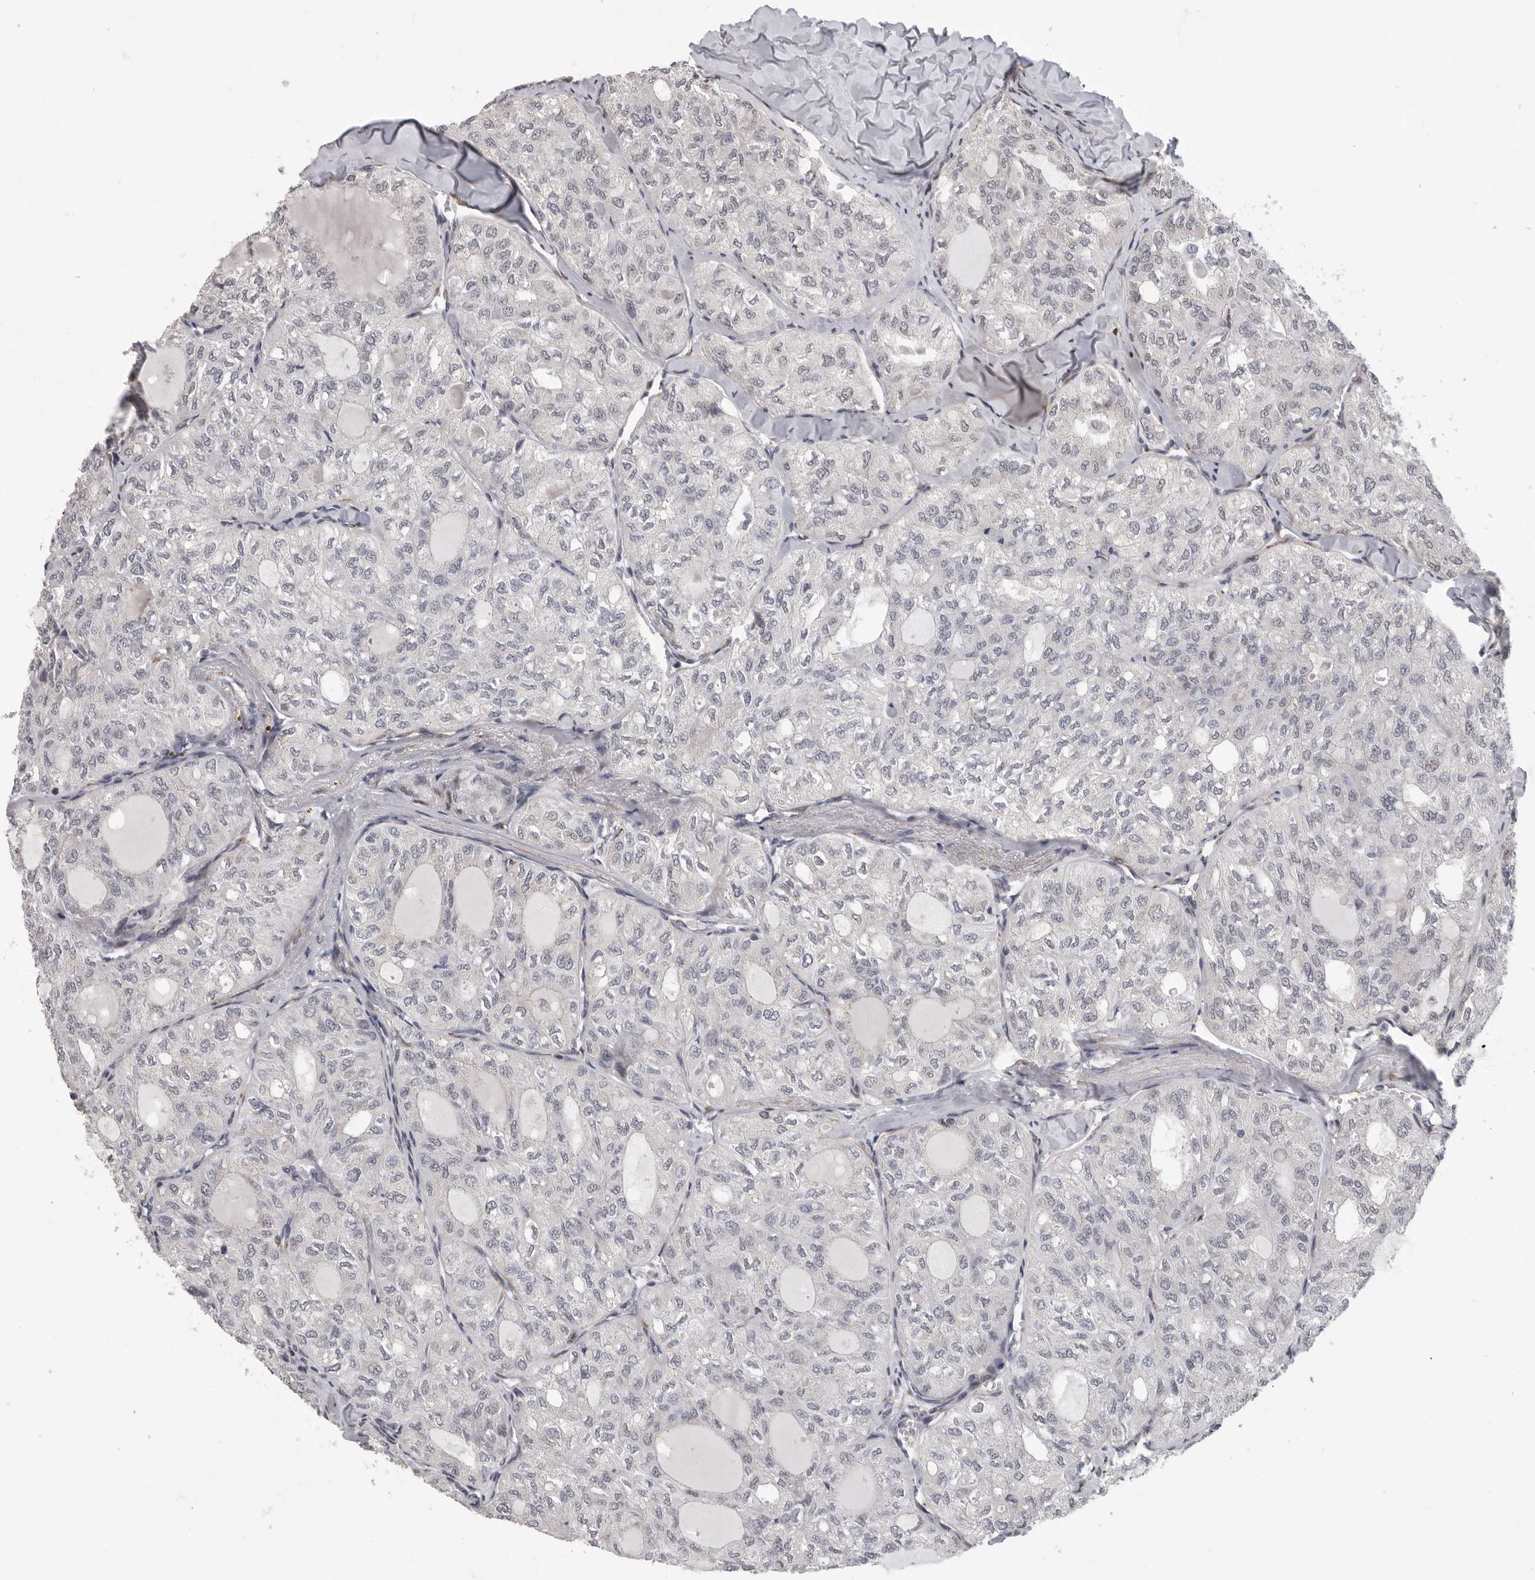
{"staining": {"intensity": "negative", "quantity": "none", "location": "none"}, "tissue": "thyroid cancer", "cell_type": "Tumor cells", "image_type": "cancer", "snomed": [{"axis": "morphology", "description": "Follicular adenoma carcinoma, NOS"}, {"axis": "topography", "description": "Thyroid gland"}], "caption": "Immunohistochemistry (IHC) histopathology image of neoplastic tissue: thyroid cancer (follicular adenoma carcinoma) stained with DAB (3,3'-diaminobenzidine) reveals no significant protein positivity in tumor cells.", "gene": "RALGPS2", "patient": {"sex": "male", "age": 75}}